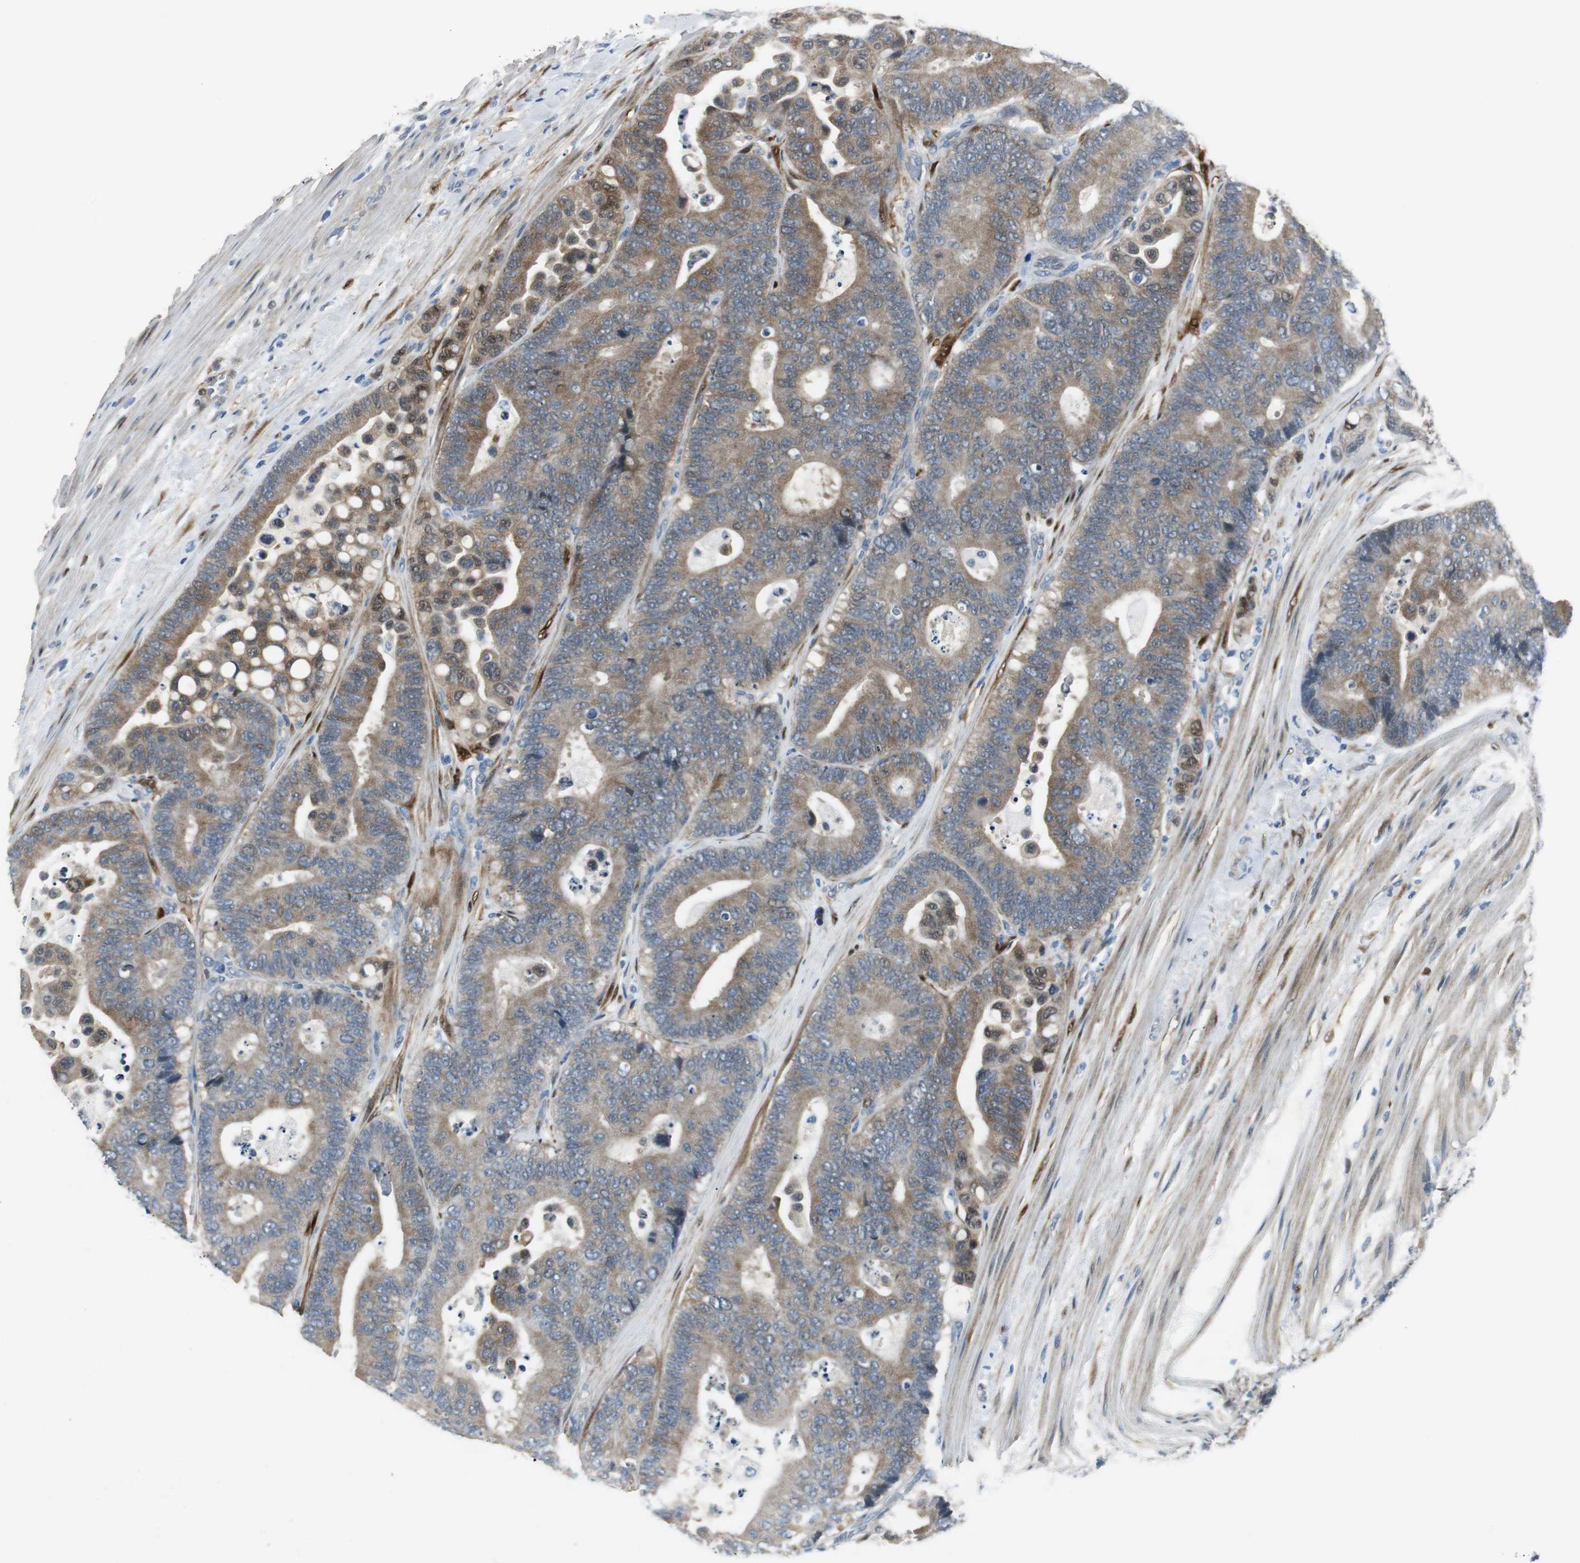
{"staining": {"intensity": "weak", "quantity": ">75%", "location": "cytoplasmic/membranous"}, "tissue": "colorectal cancer", "cell_type": "Tumor cells", "image_type": "cancer", "snomed": [{"axis": "morphology", "description": "Normal tissue, NOS"}, {"axis": "morphology", "description": "Adenocarcinoma, NOS"}, {"axis": "topography", "description": "Colon"}], "caption": "Adenocarcinoma (colorectal) stained with a protein marker exhibits weak staining in tumor cells.", "gene": "FHL2", "patient": {"sex": "male", "age": 82}}